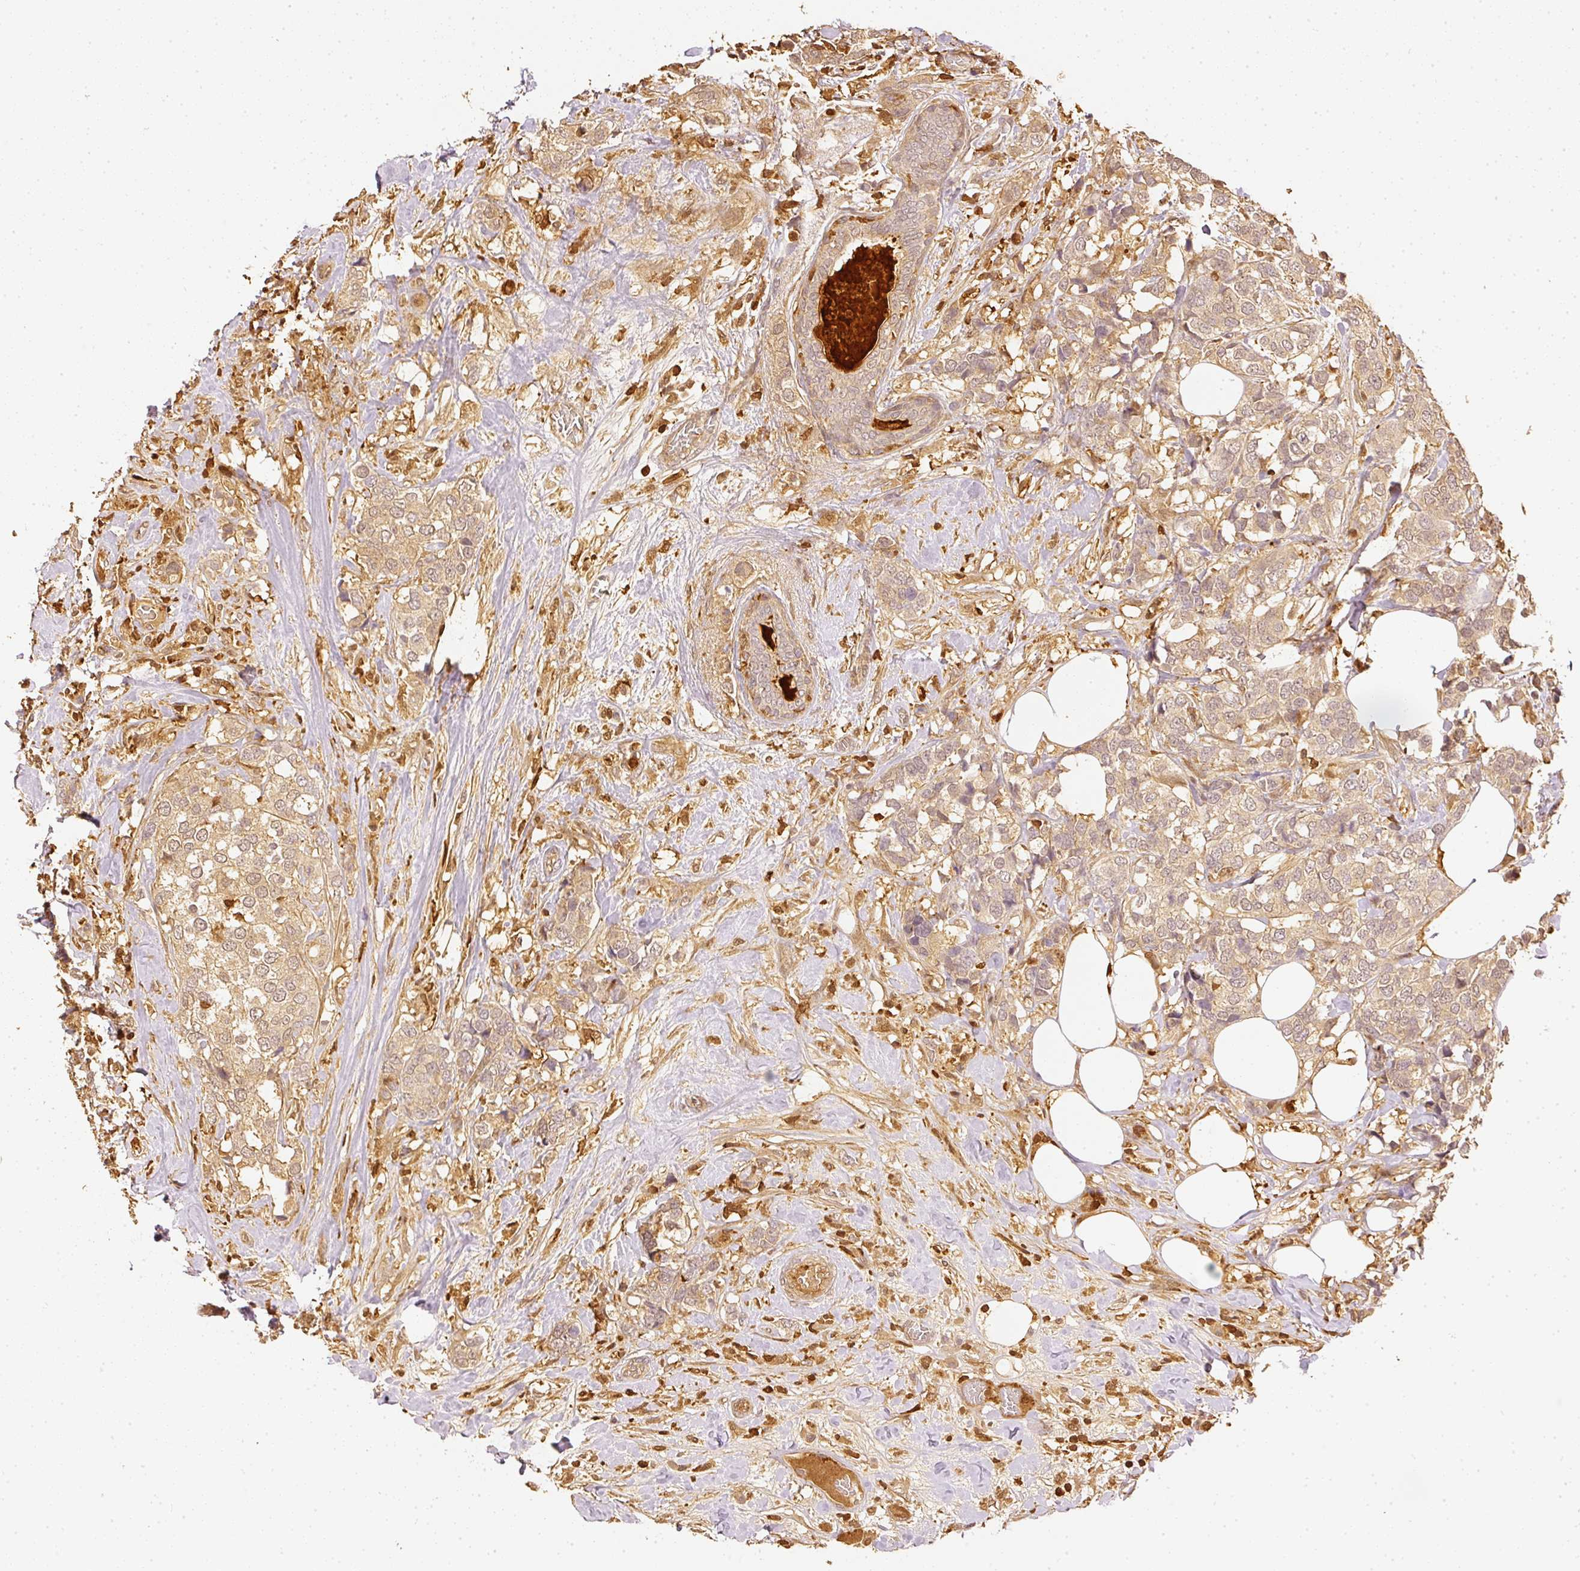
{"staining": {"intensity": "moderate", "quantity": ">75%", "location": "cytoplasmic/membranous"}, "tissue": "breast cancer", "cell_type": "Tumor cells", "image_type": "cancer", "snomed": [{"axis": "morphology", "description": "Lobular carcinoma"}, {"axis": "topography", "description": "Breast"}], "caption": "Immunohistochemical staining of breast cancer (lobular carcinoma) exhibits medium levels of moderate cytoplasmic/membranous protein expression in about >75% of tumor cells.", "gene": "PFN1", "patient": {"sex": "female", "age": 59}}